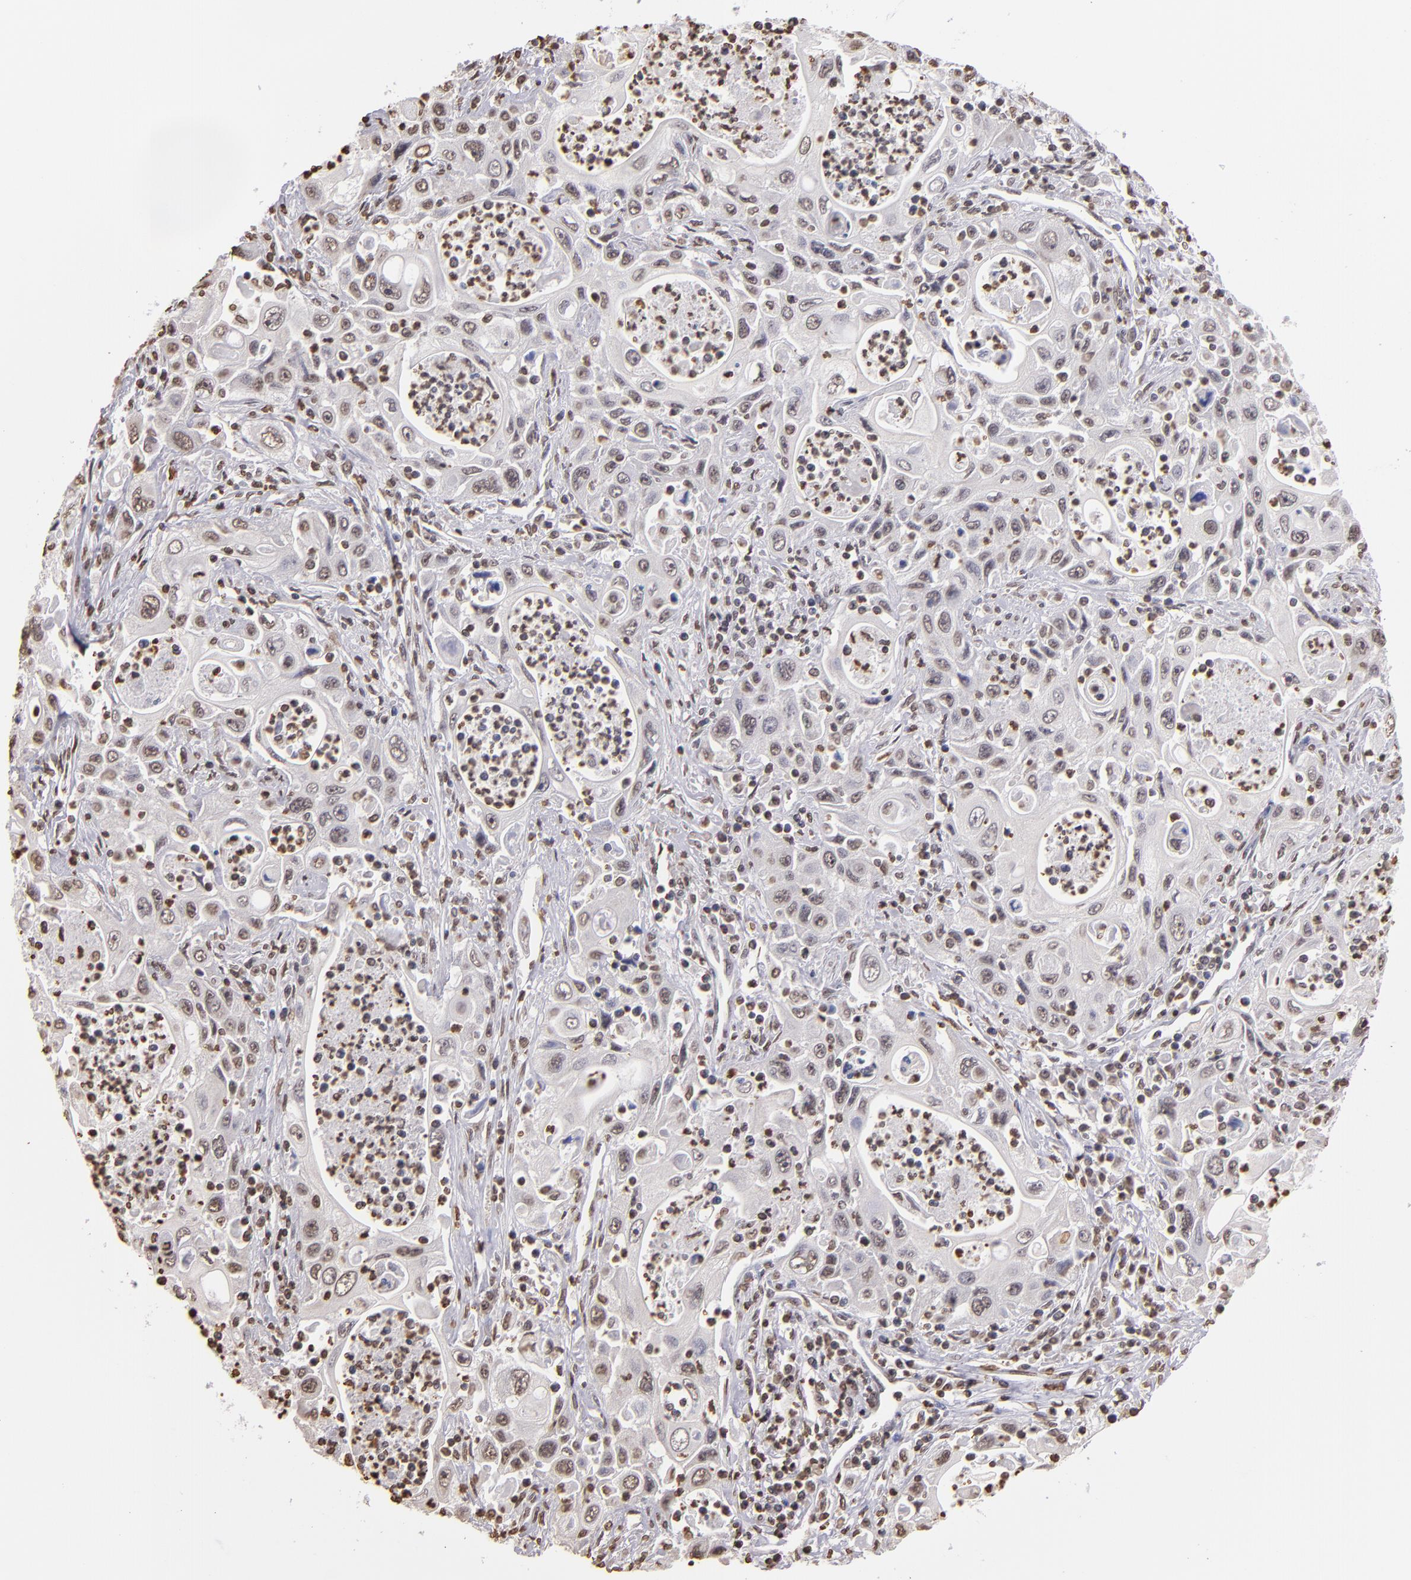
{"staining": {"intensity": "weak", "quantity": "<25%", "location": "nuclear"}, "tissue": "pancreatic cancer", "cell_type": "Tumor cells", "image_type": "cancer", "snomed": [{"axis": "morphology", "description": "Adenocarcinoma, NOS"}, {"axis": "topography", "description": "Pancreas"}], "caption": "Adenocarcinoma (pancreatic) was stained to show a protein in brown. There is no significant positivity in tumor cells.", "gene": "LBX1", "patient": {"sex": "male", "age": 70}}